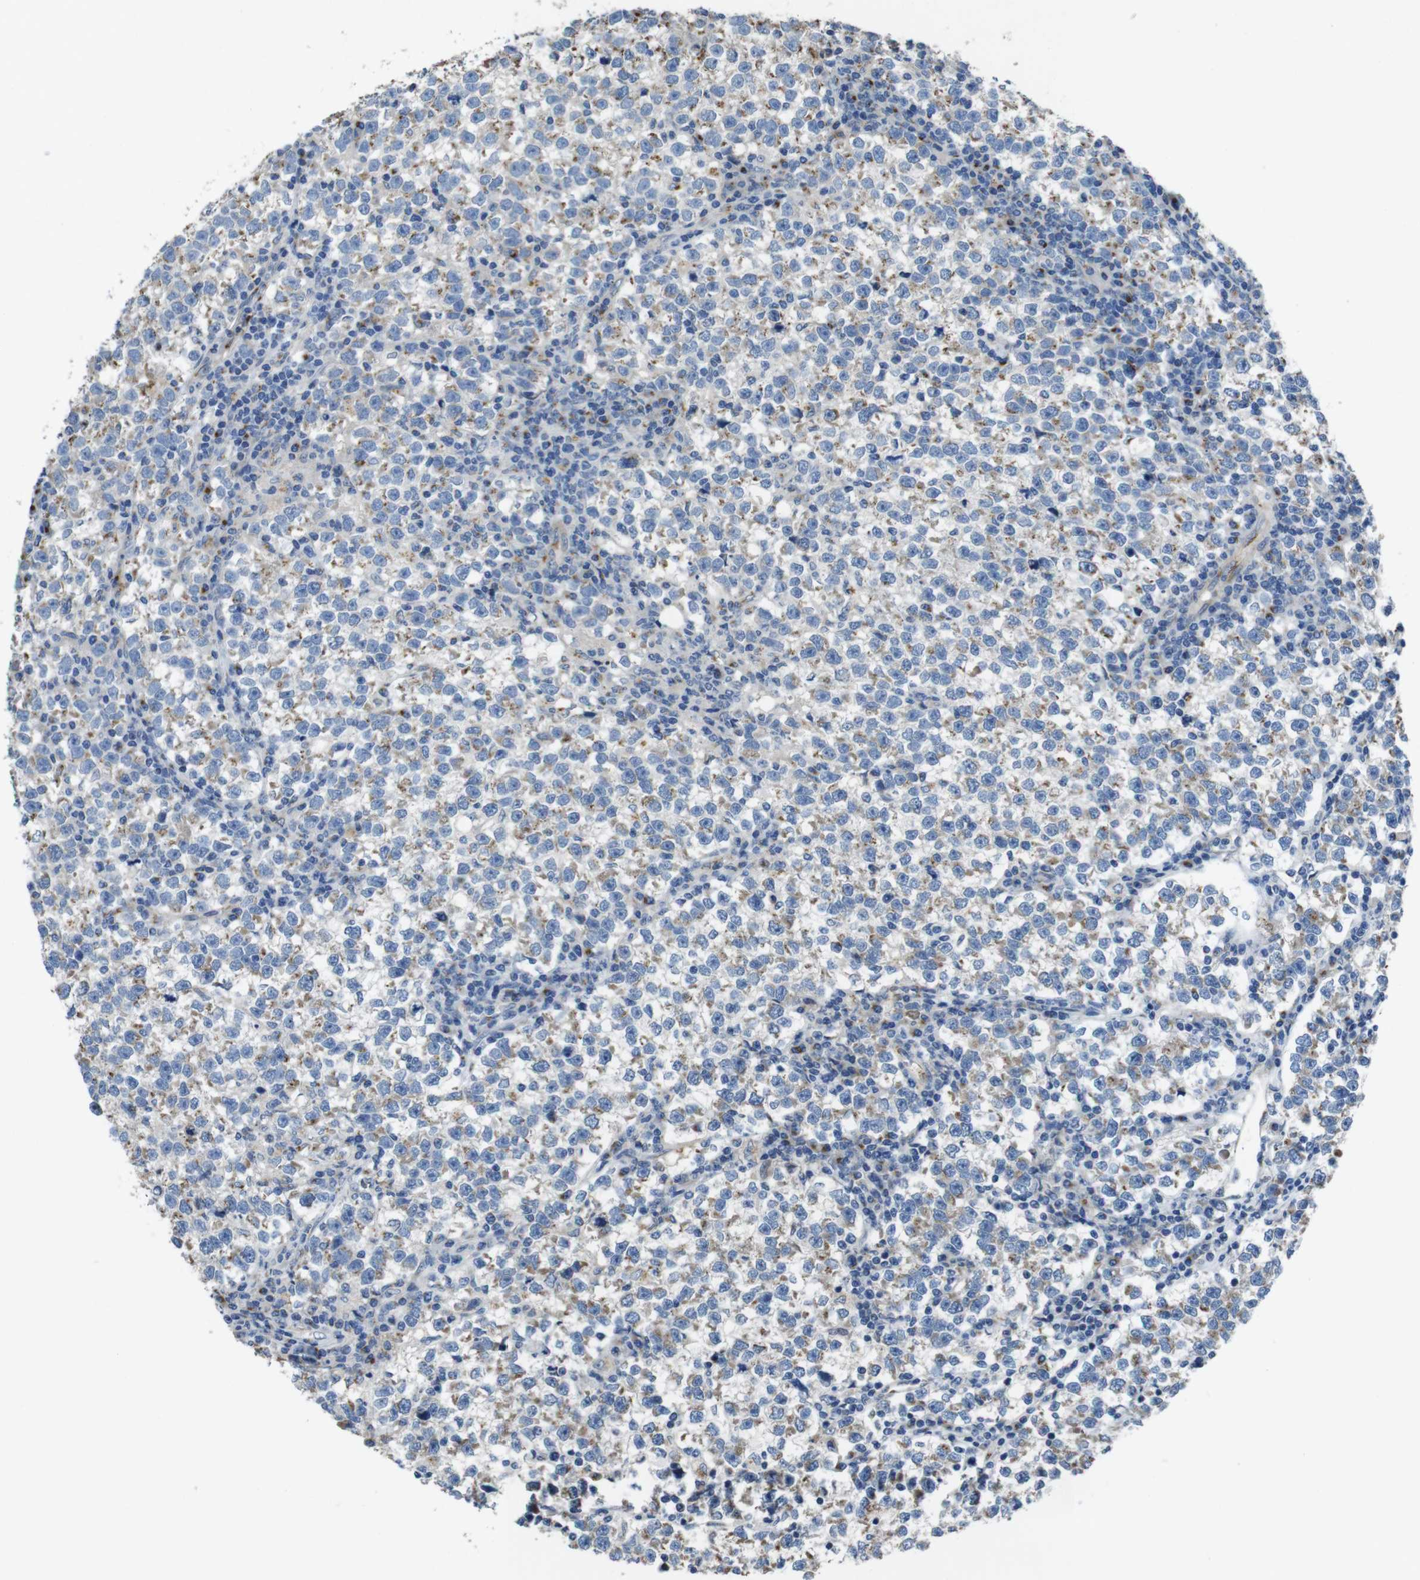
{"staining": {"intensity": "moderate", "quantity": "25%-75%", "location": "cytoplasmic/membranous"}, "tissue": "testis cancer", "cell_type": "Tumor cells", "image_type": "cancer", "snomed": [{"axis": "morphology", "description": "Normal tissue, NOS"}, {"axis": "morphology", "description": "Seminoma, NOS"}, {"axis": "topography", "description": "Testis"}], "caption": "Protein expression analysis of seminoma (testis) reveals moderate cytoplasmic/membranous expression in approximately 25%-75% of tumor cells. The staining was performed using DAB to visualize the protein expression in brown, while the nuclei were stained in blue with hematoxylin (Magnification: 20x).", "gene": "RAB6A", "patient": {"sex": "male", "age": 43}}